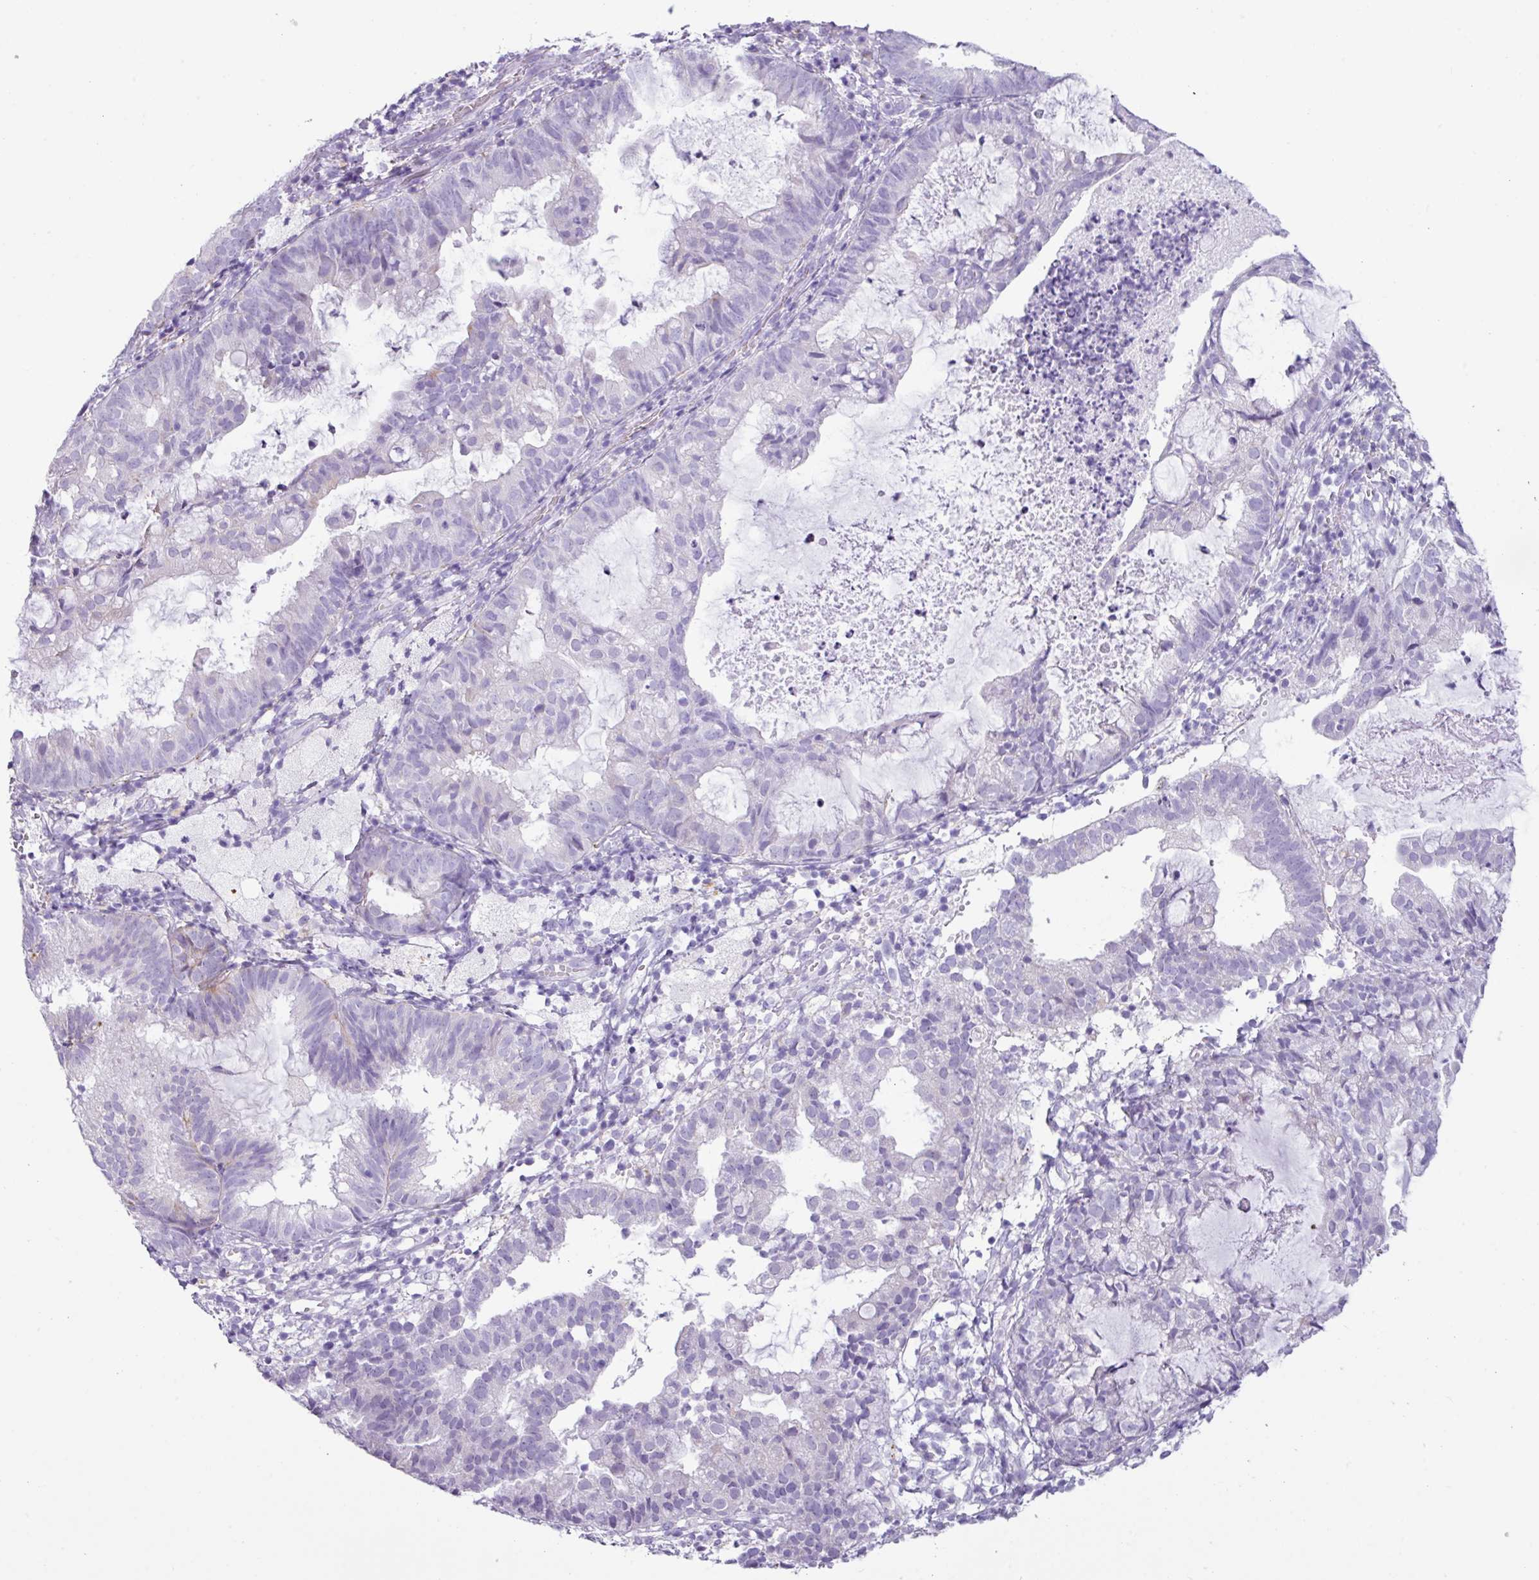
{"staining": {"intensity": "negative", "quantity": "none", "location": "none"}, "tissue": "endometrial cancer", "cell_type": "Tumor cells", "image_type": "cancer", "snomed": [{"axis": "morphology", "description": "Adenocarcinoma, NOS"}, {"axis": "topography", "description": "Endometrium"}], "caption": "Endometrial adenocarcinoma stained for a protein using immunohistochemistry (IHC) shows no expression tumor cells.", "gene": "NCCRP1", "patient": {"sex": "female", "age": 80}}